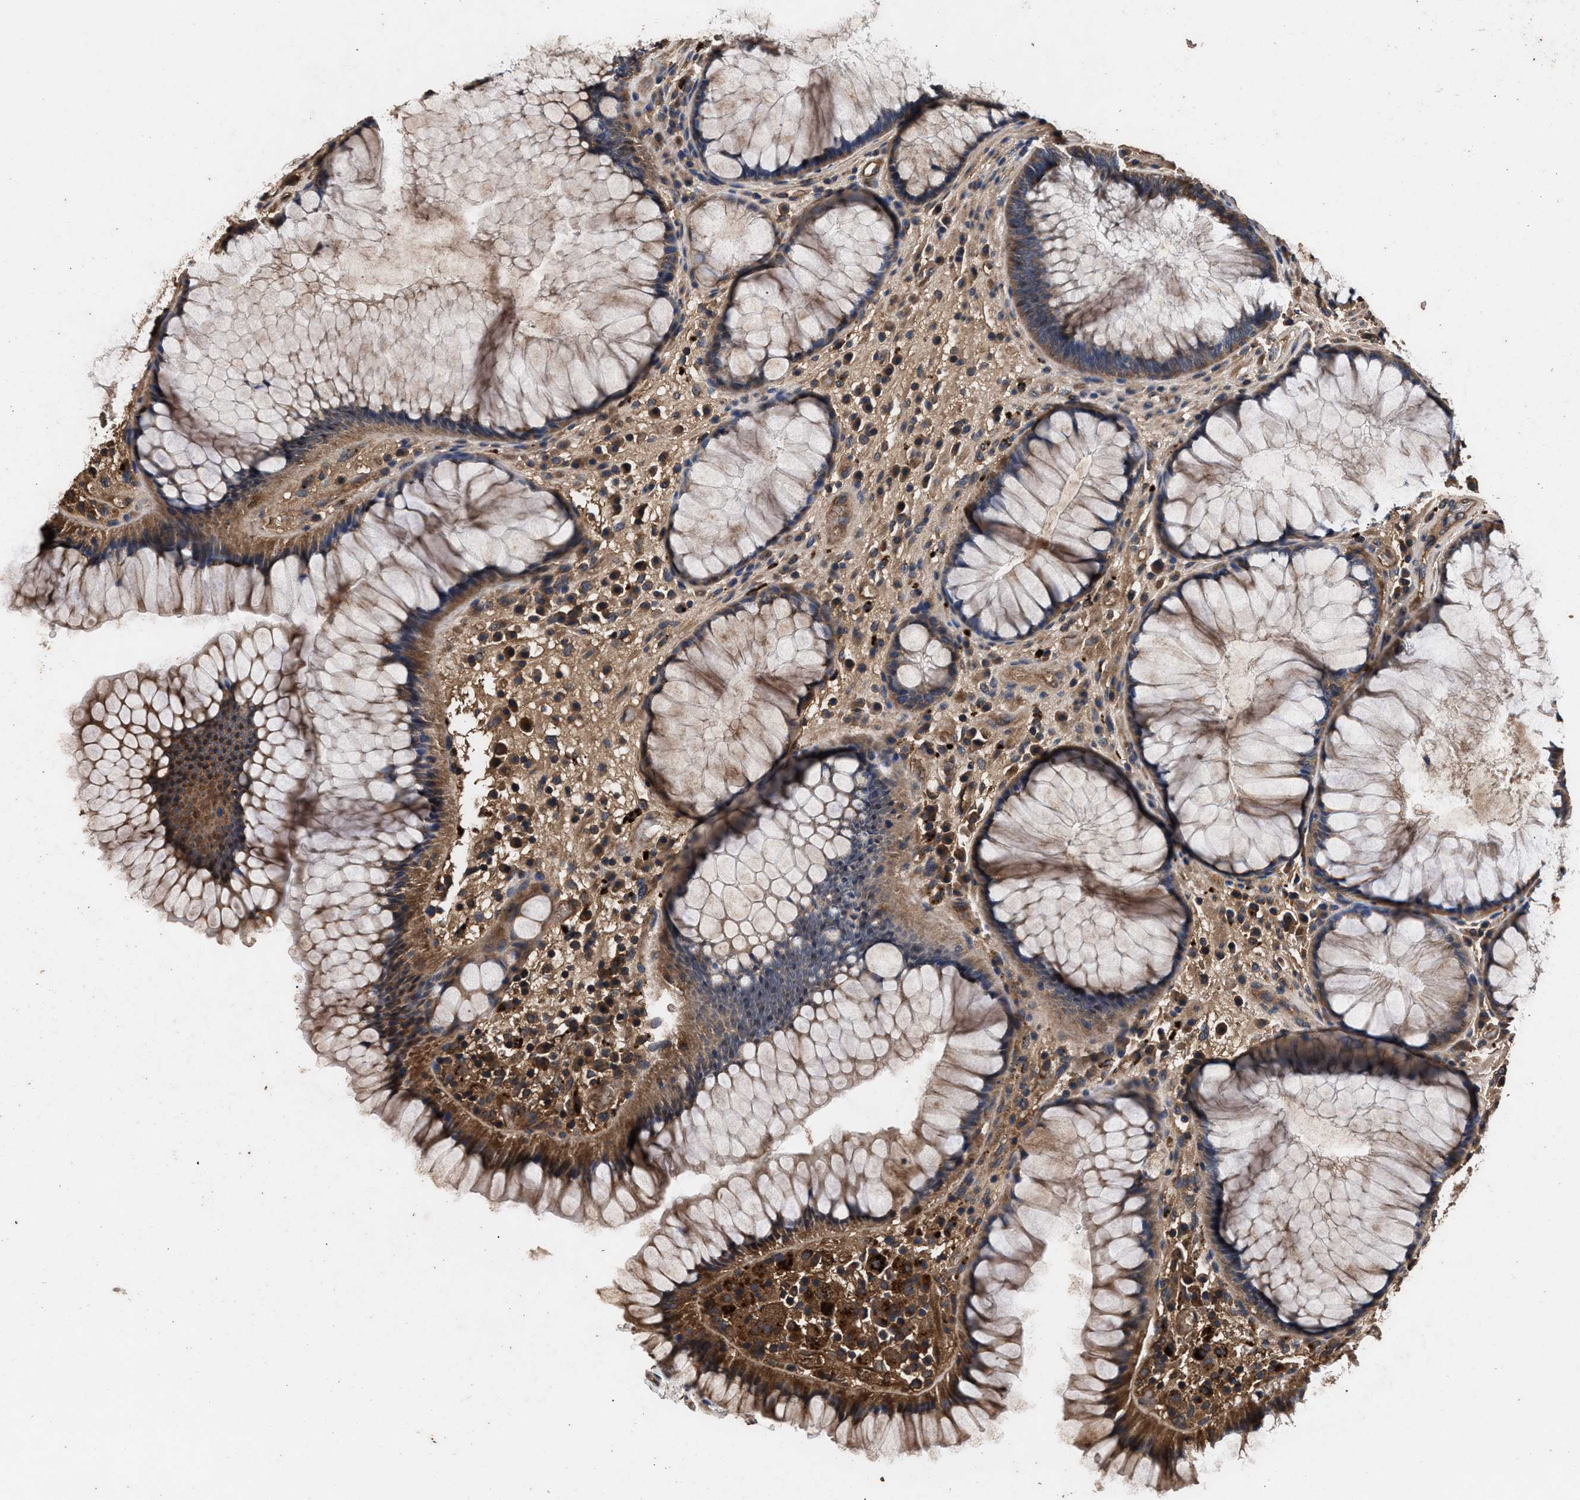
{"staining": {"intensity": "moderate", "quantity": ">75%", "location": "cytoplasmic/membranous"}, "tissue": "rectum", "cell_type": "Glandular cells", "image_type": "normal", "snomed": [{"axis": "morphology", "description": "Normal tissue, NOS"}, {"axis": "topography", "description": "Rectum"}], "caption": "Glandular cells show medium levels of moderate cytoplasmic/membranous positivity in about >75% of cells in benign rectum.", "gene": "ENSG00000286112", "patient": {"sex": "male", "age": 51}}